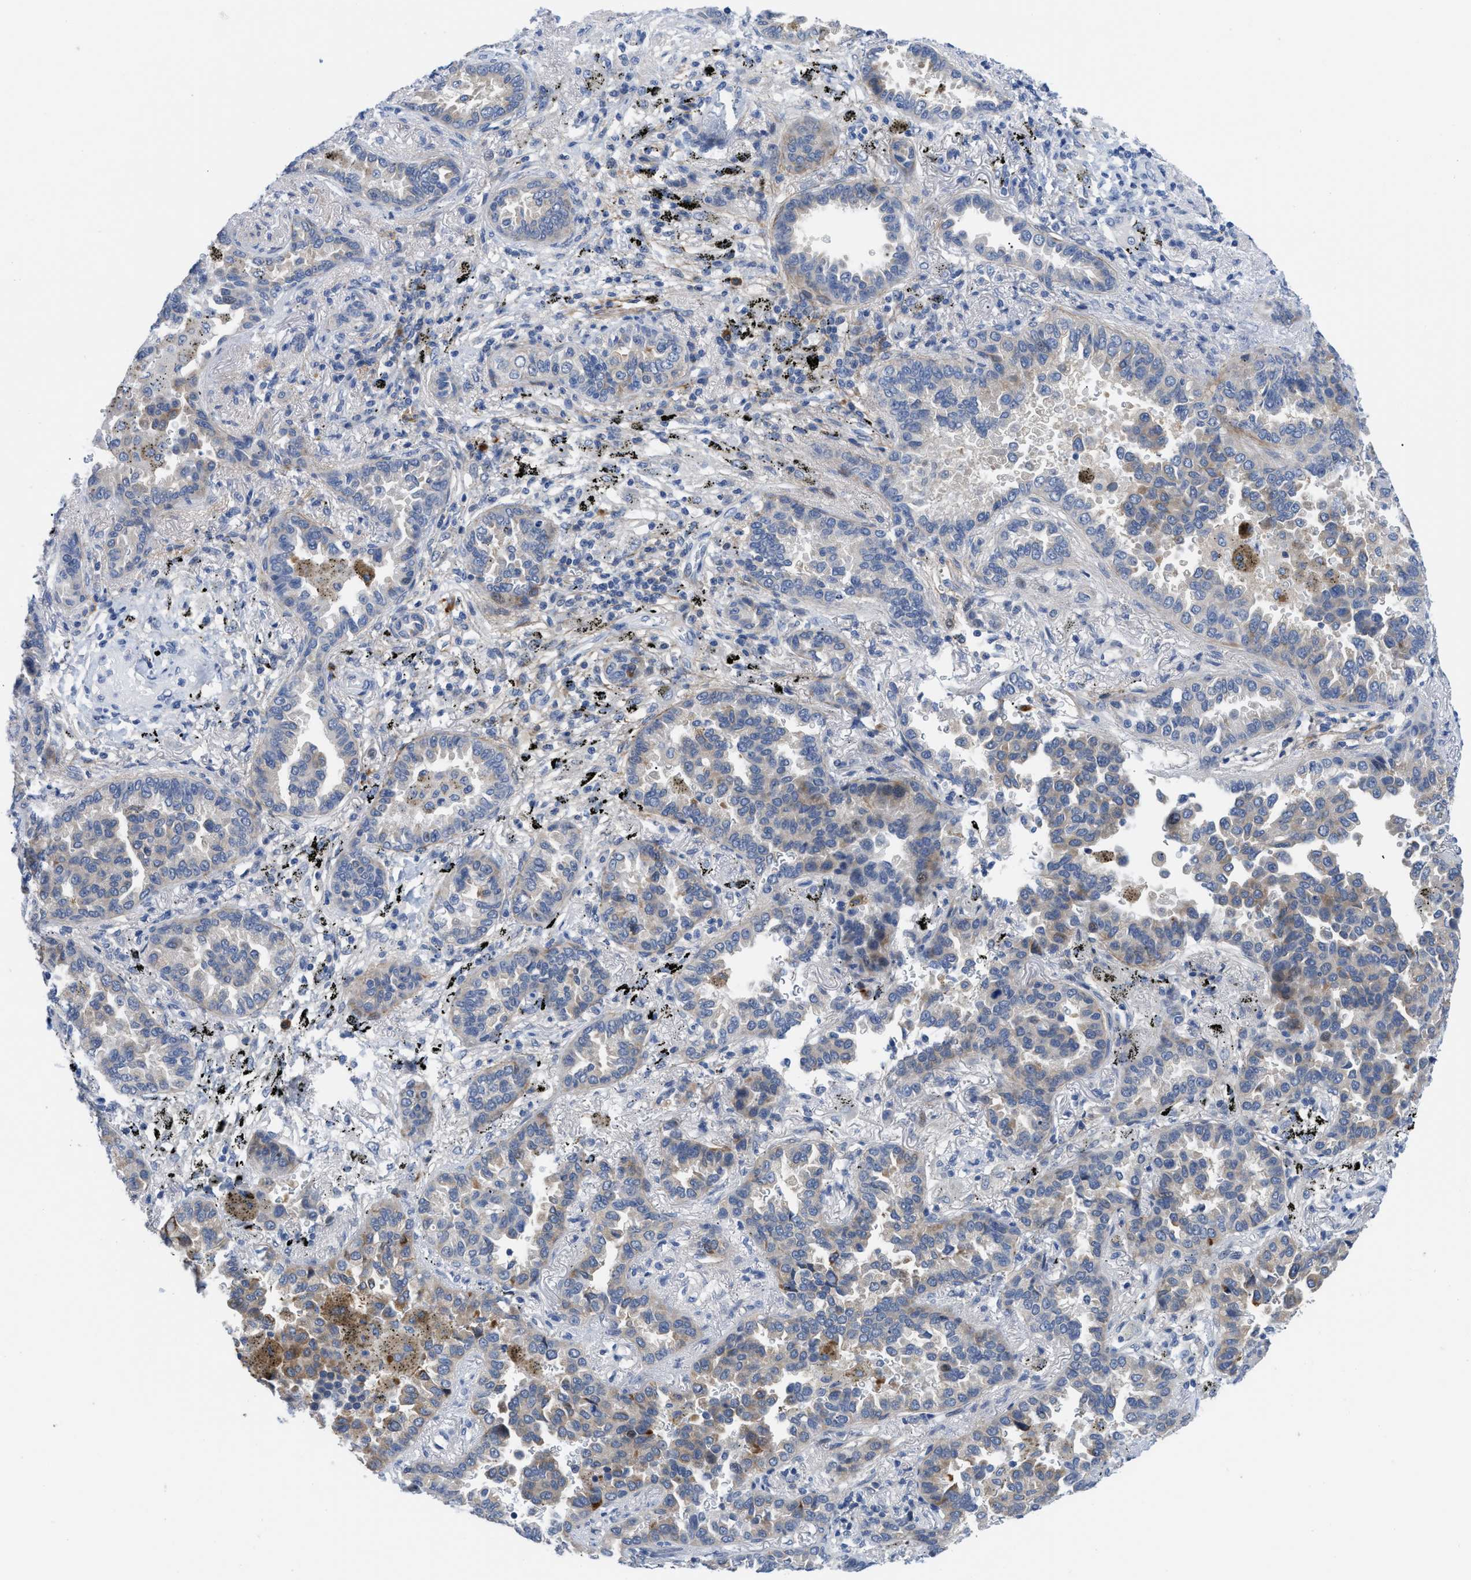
{"staining": {"intensity": "weak", "quantity": "25%-75%", "location": "cytoplasmic/membranous"}, "tissue": "lung cancer", "cell_type": "Tumor cells", "image_type": "cancer", "snomed": [{"axis": "morphology", "description": "Normal tissue, NOS"}, {"axis": "morphology", "description": "Adenocarcinoma, NOS"}, {"axis": "topography", "description": "Lung"}], "caption": "DAB immunohistochemical staining of lung cancer (adenocarcinoma) exhibits weak cytoplasmic/membranous protein positivity in approximately 25%-75% of tumor cells.", "gene": "OR9K2", "patient": {"sex": "male", "age": 59}}